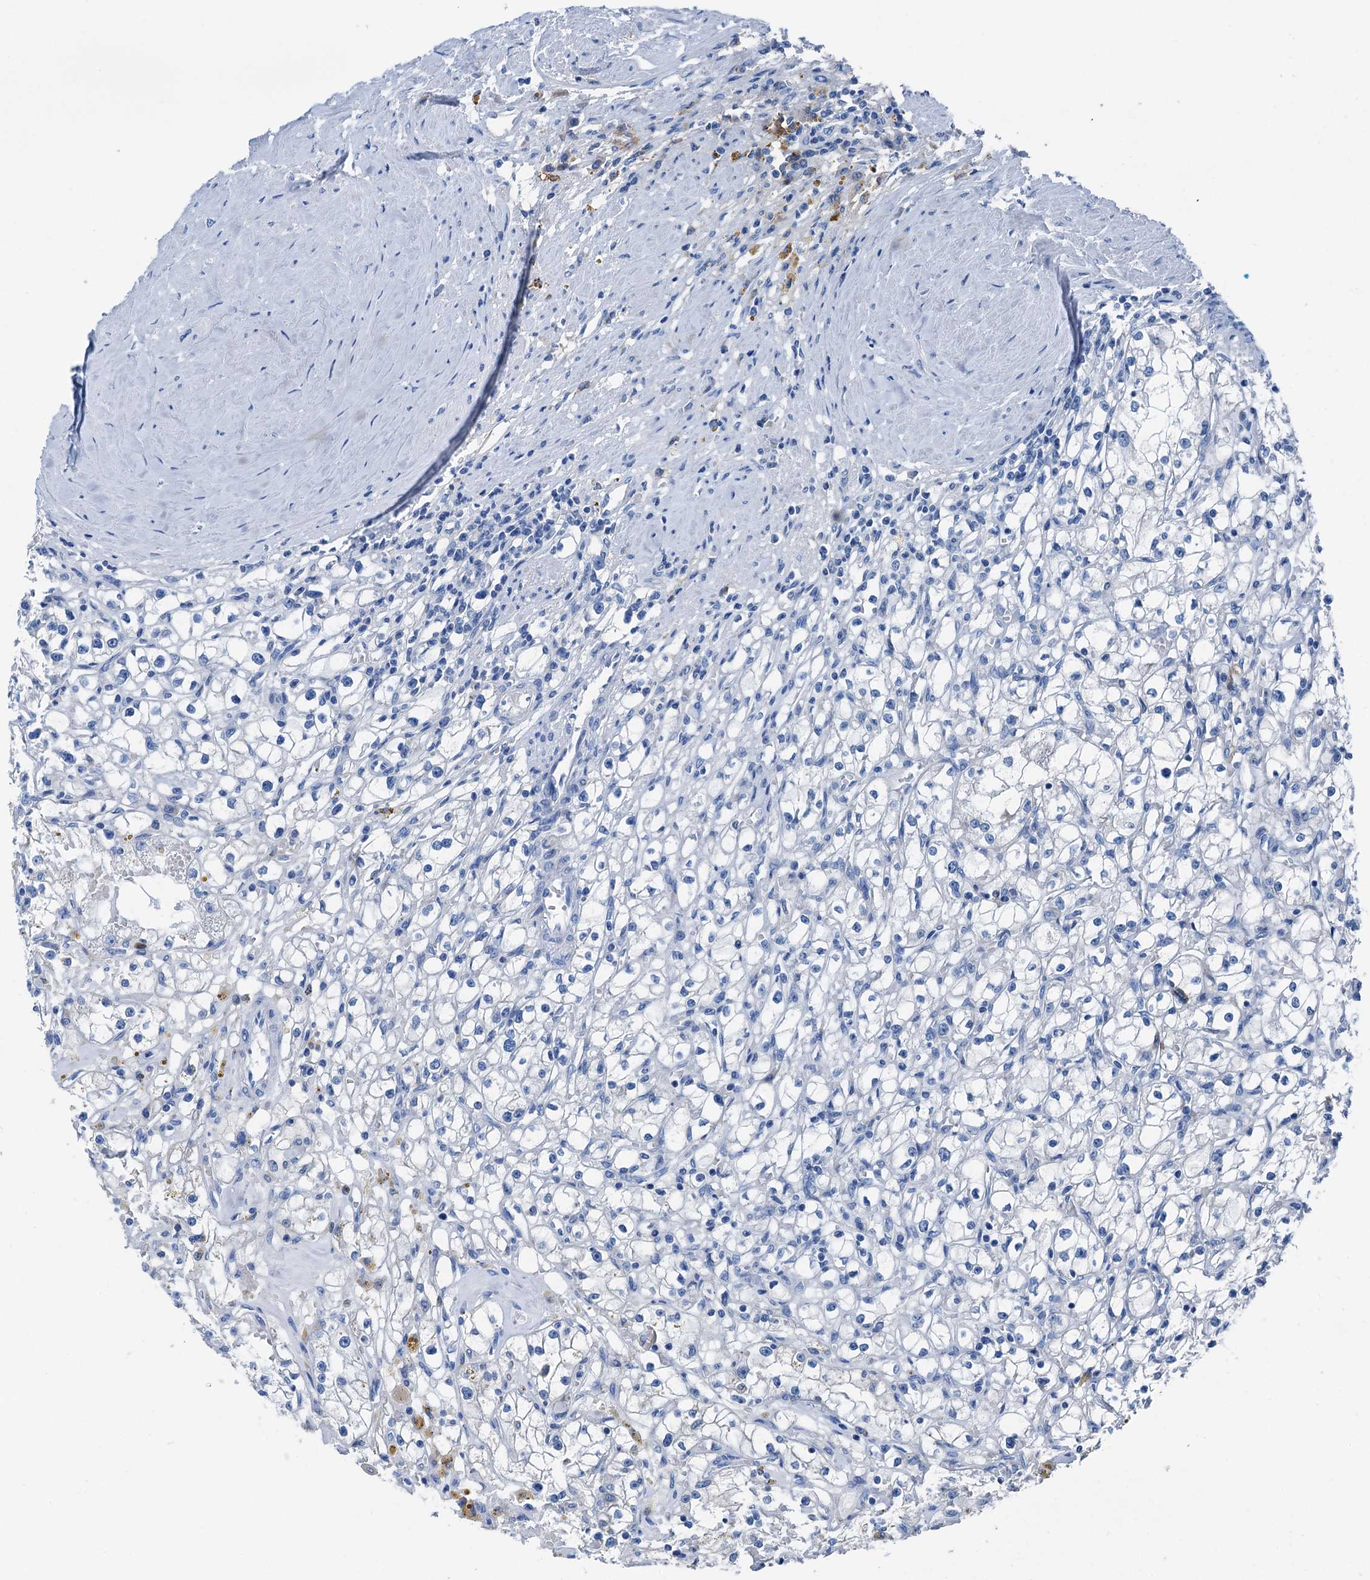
{"staining": {"intensity": "negative", "quantity": "none", "location": "none"}, "tissue": "renal cancer", "cell_type": "Tumor cells", "image_type": "cancer", "snomed": [{"axis": "morphology", "description": "Adenocarcinoma, NOS"}, {"axis": "topography", "description": "Kidney"}], "caption": "Tumor cells are negative for brown protein staining in renal cancer. Brightfield microscopy of IHC stained with DAB (3,3'-diaminobenzidine) (brown) and hematoxylin (blue), captured at high magnification.", "gene": "C1QTNF4", "patient": {"sex": "male", "age": 56}}